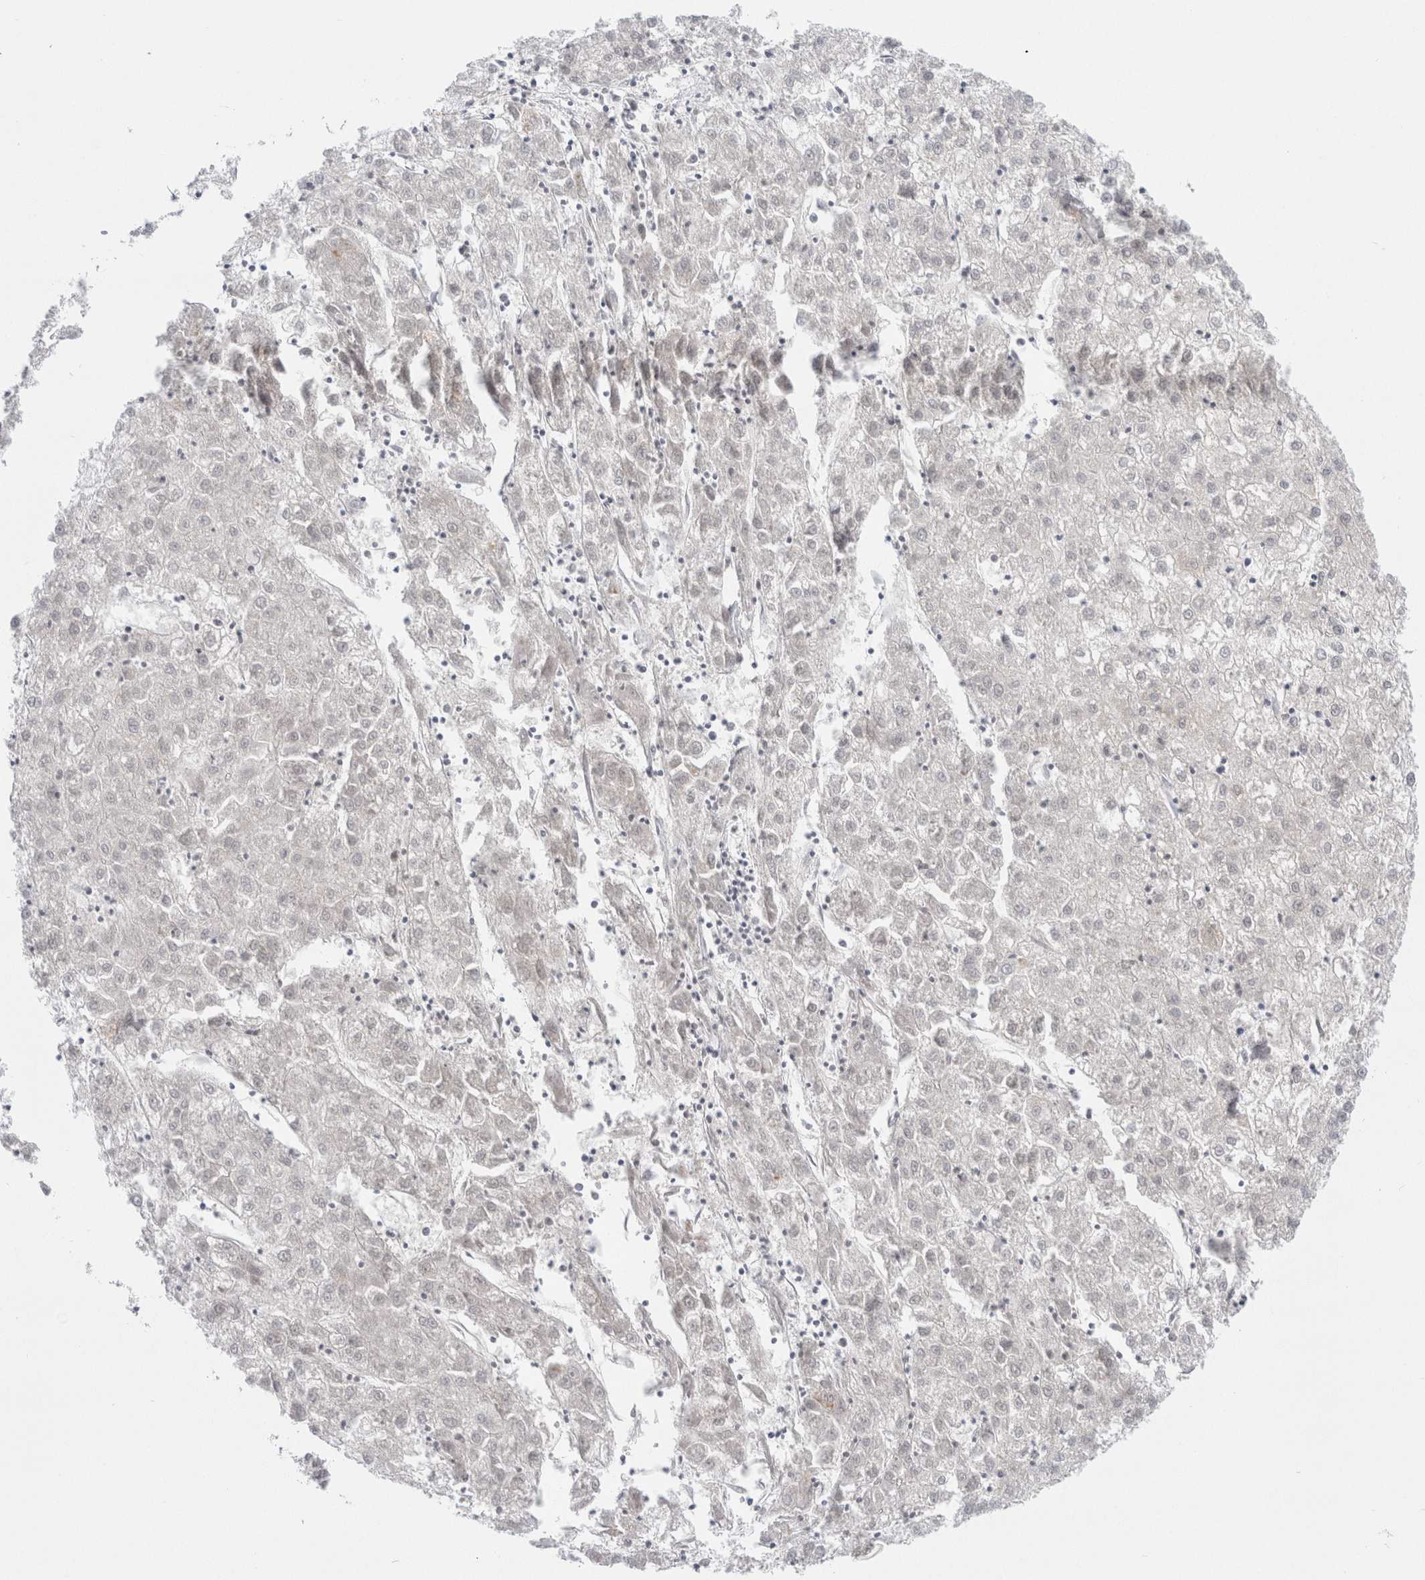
{"staining": {"intensity": "moderate", "quantity": "<25%", "location": "cytoplasmic/membranous"}, "tissue": "liver cancer", "cell_type": "Tumor cells", "image_type": "cancer", "snomed": [{"axis": "morphology", "description": "Carcinoma, Hepatocellular, NOS"}, {"axis": "topography", "description": "Liver"}], "caption": "Liver hepatocellular carcinoma stained with a brown dye shows moderate cytoplasmic/membranous positive staining in about <25% of tumor cells.", "gene": "FAHD1", "patient": {"sex": "male", "age": 72}}